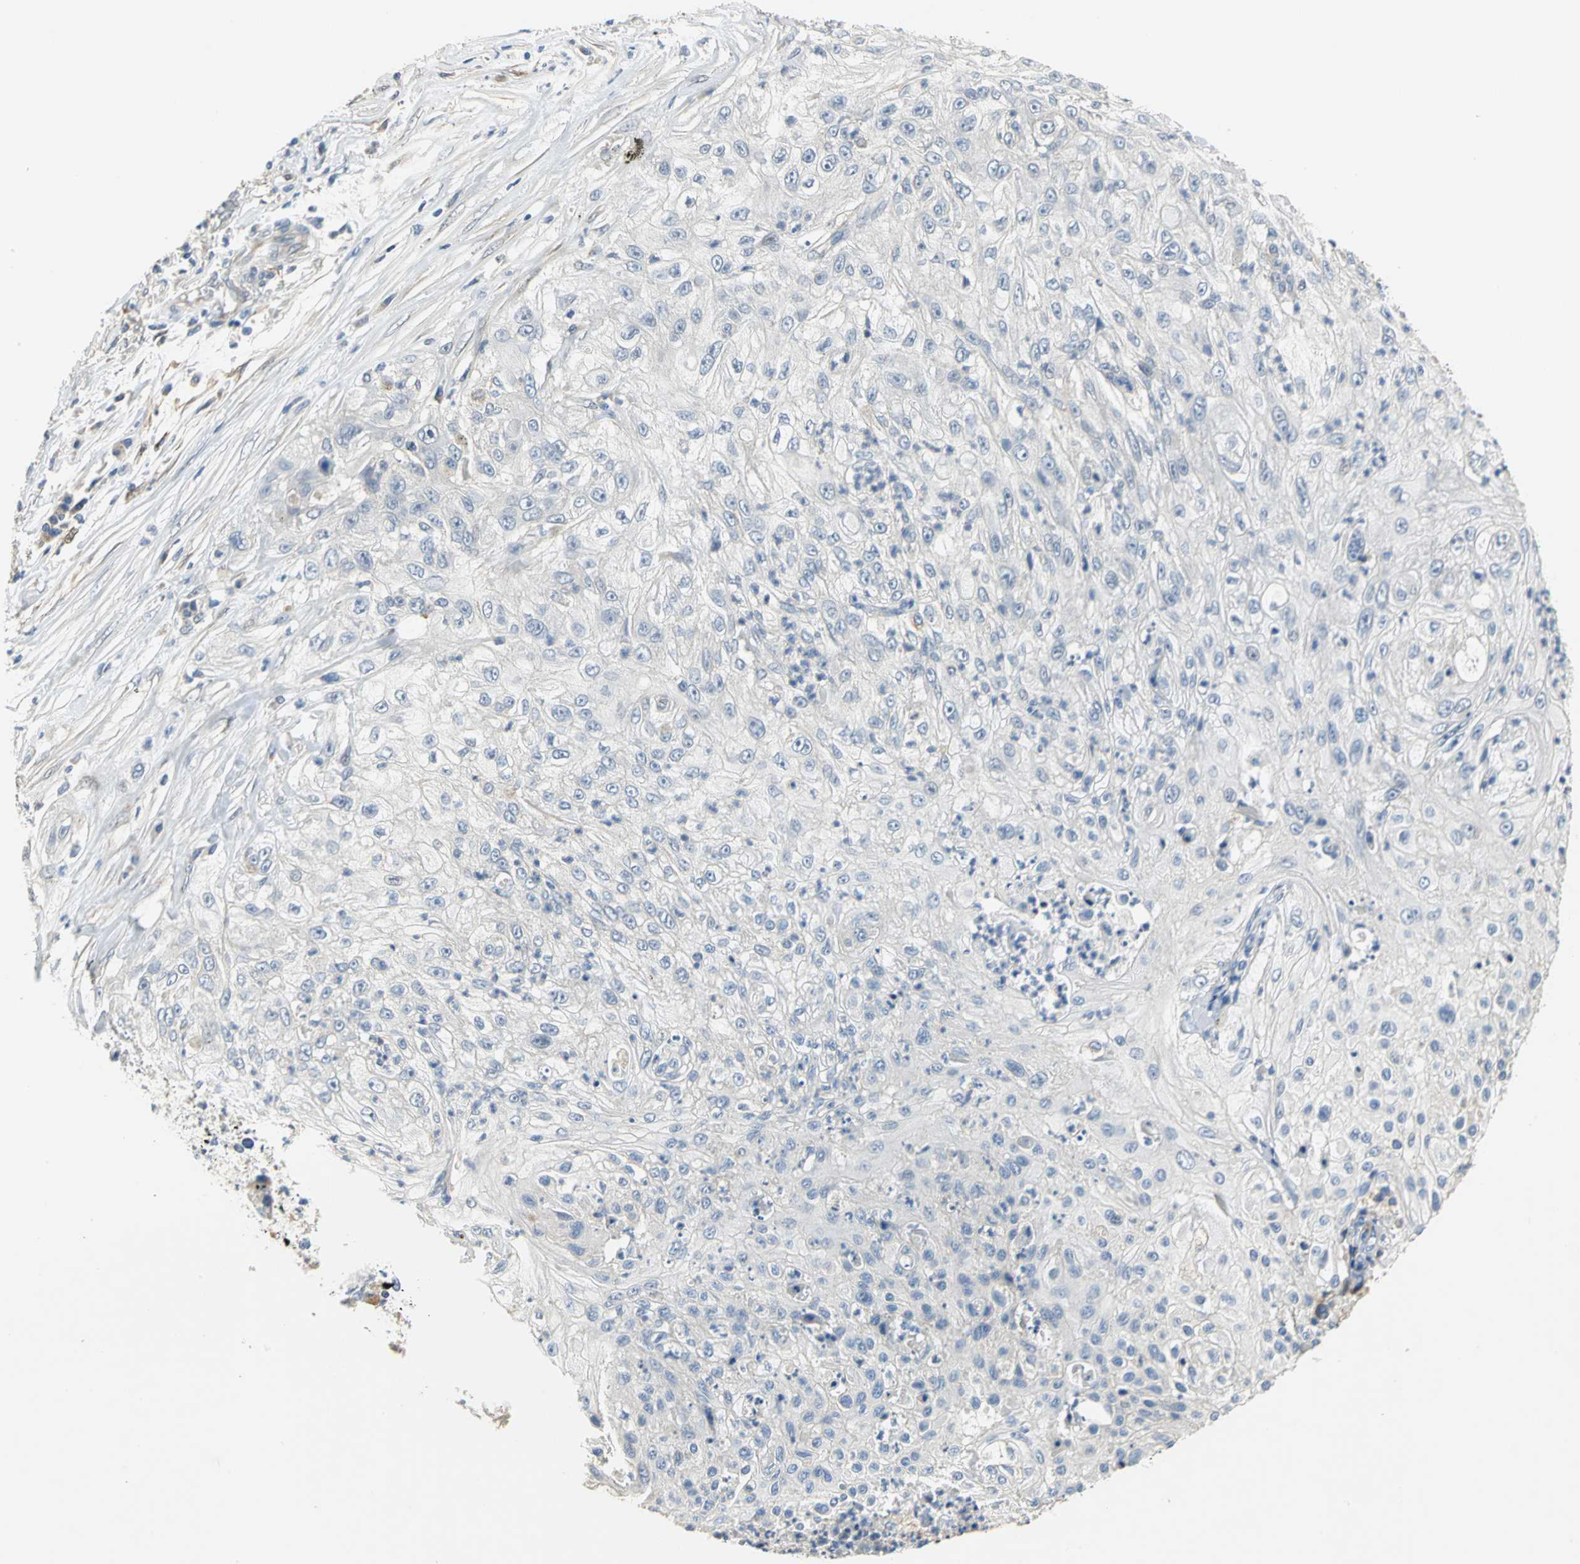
{"staining": {"intensity": "negative", "quantity": "none", "location": "none"}, "tissue": "lung cancer", "cell_type": "Tumor cells", "image_type": "cancer", "snomed": [{"axis": "morphology", "description": "Inflammation, NOS"}, {"axis": "morphology", "description": "Squamous cell carcinoma, NOS"}, {"axis": "topography", "description": "Lymph node"}, {"axis": "topography", "description": "Soft tissue"}, {"axis": "topography", "description": "Lung"}], "caption": "There is no significant staining in tumor cells of lung cancer (squamous cell carcinoma).", "gene": "IL17RB", "patient": {"sex": "male", "age": 66}}